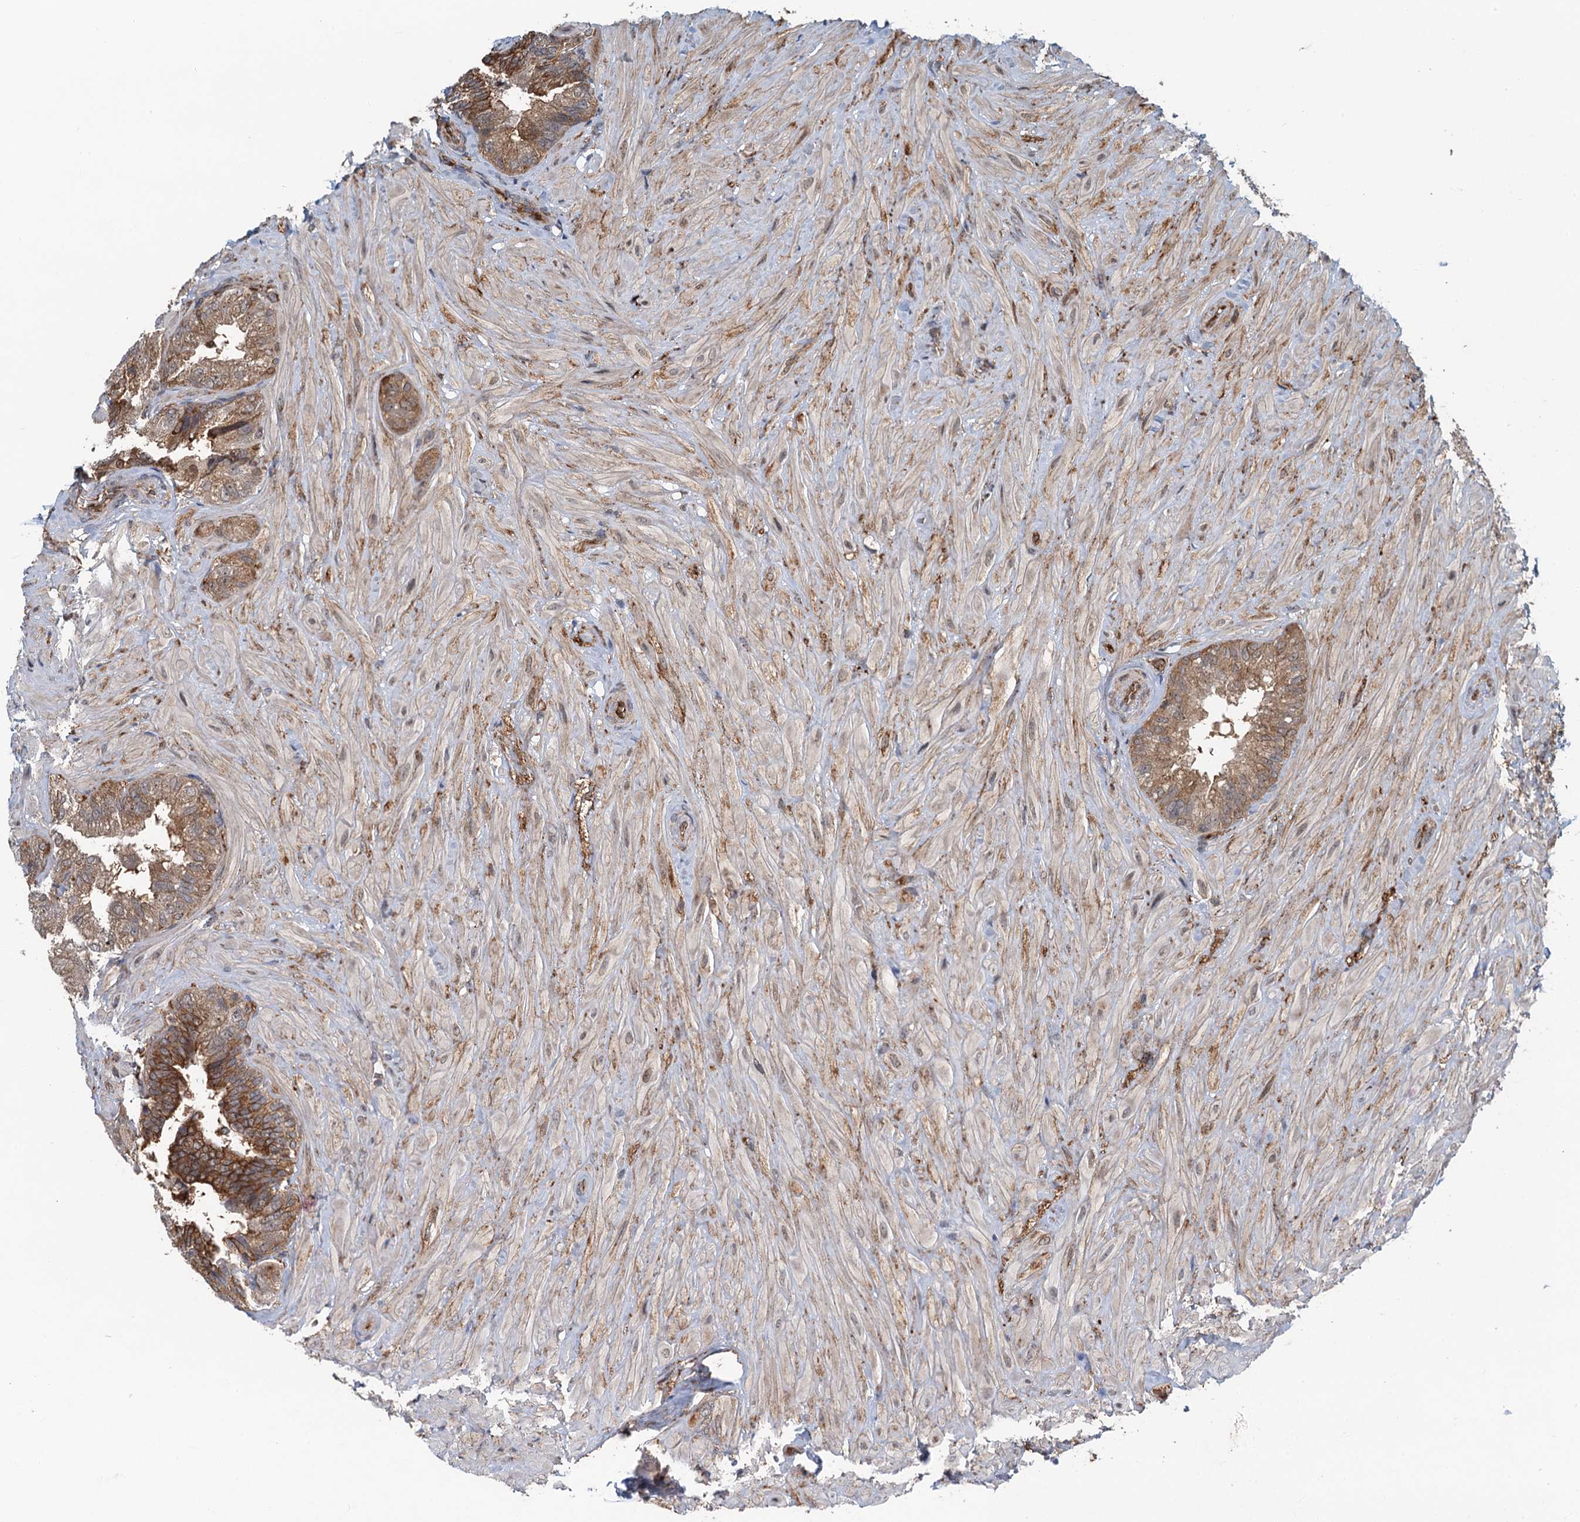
{"staining": {"intensity": "moderate", "quantity": ">75%", "location": "cytoplasmic/membranous"}, "tissue": "seminal vesicle", "cell_type": "Glandular cells", "image_type": "normal", "snomed": [{"axis": "morphology", "description": "Normal tissue, NOS"}, {"axis": "topography", "description": "Prostate and seminal vesicle, NOS"}, {"axis": "topography", "description": "Prostate"}, {"axis": "topography", "description": "Seminal veicle"}], "caption": "Benign seminal vesicle was stained to show a protein in brown. There is medium levels of moderate cytoplasmic/membranous positivity in approximately >75% of glandular cells.", "gene": "WHAMM", "patient": {"sex": "male", "age": 67}}